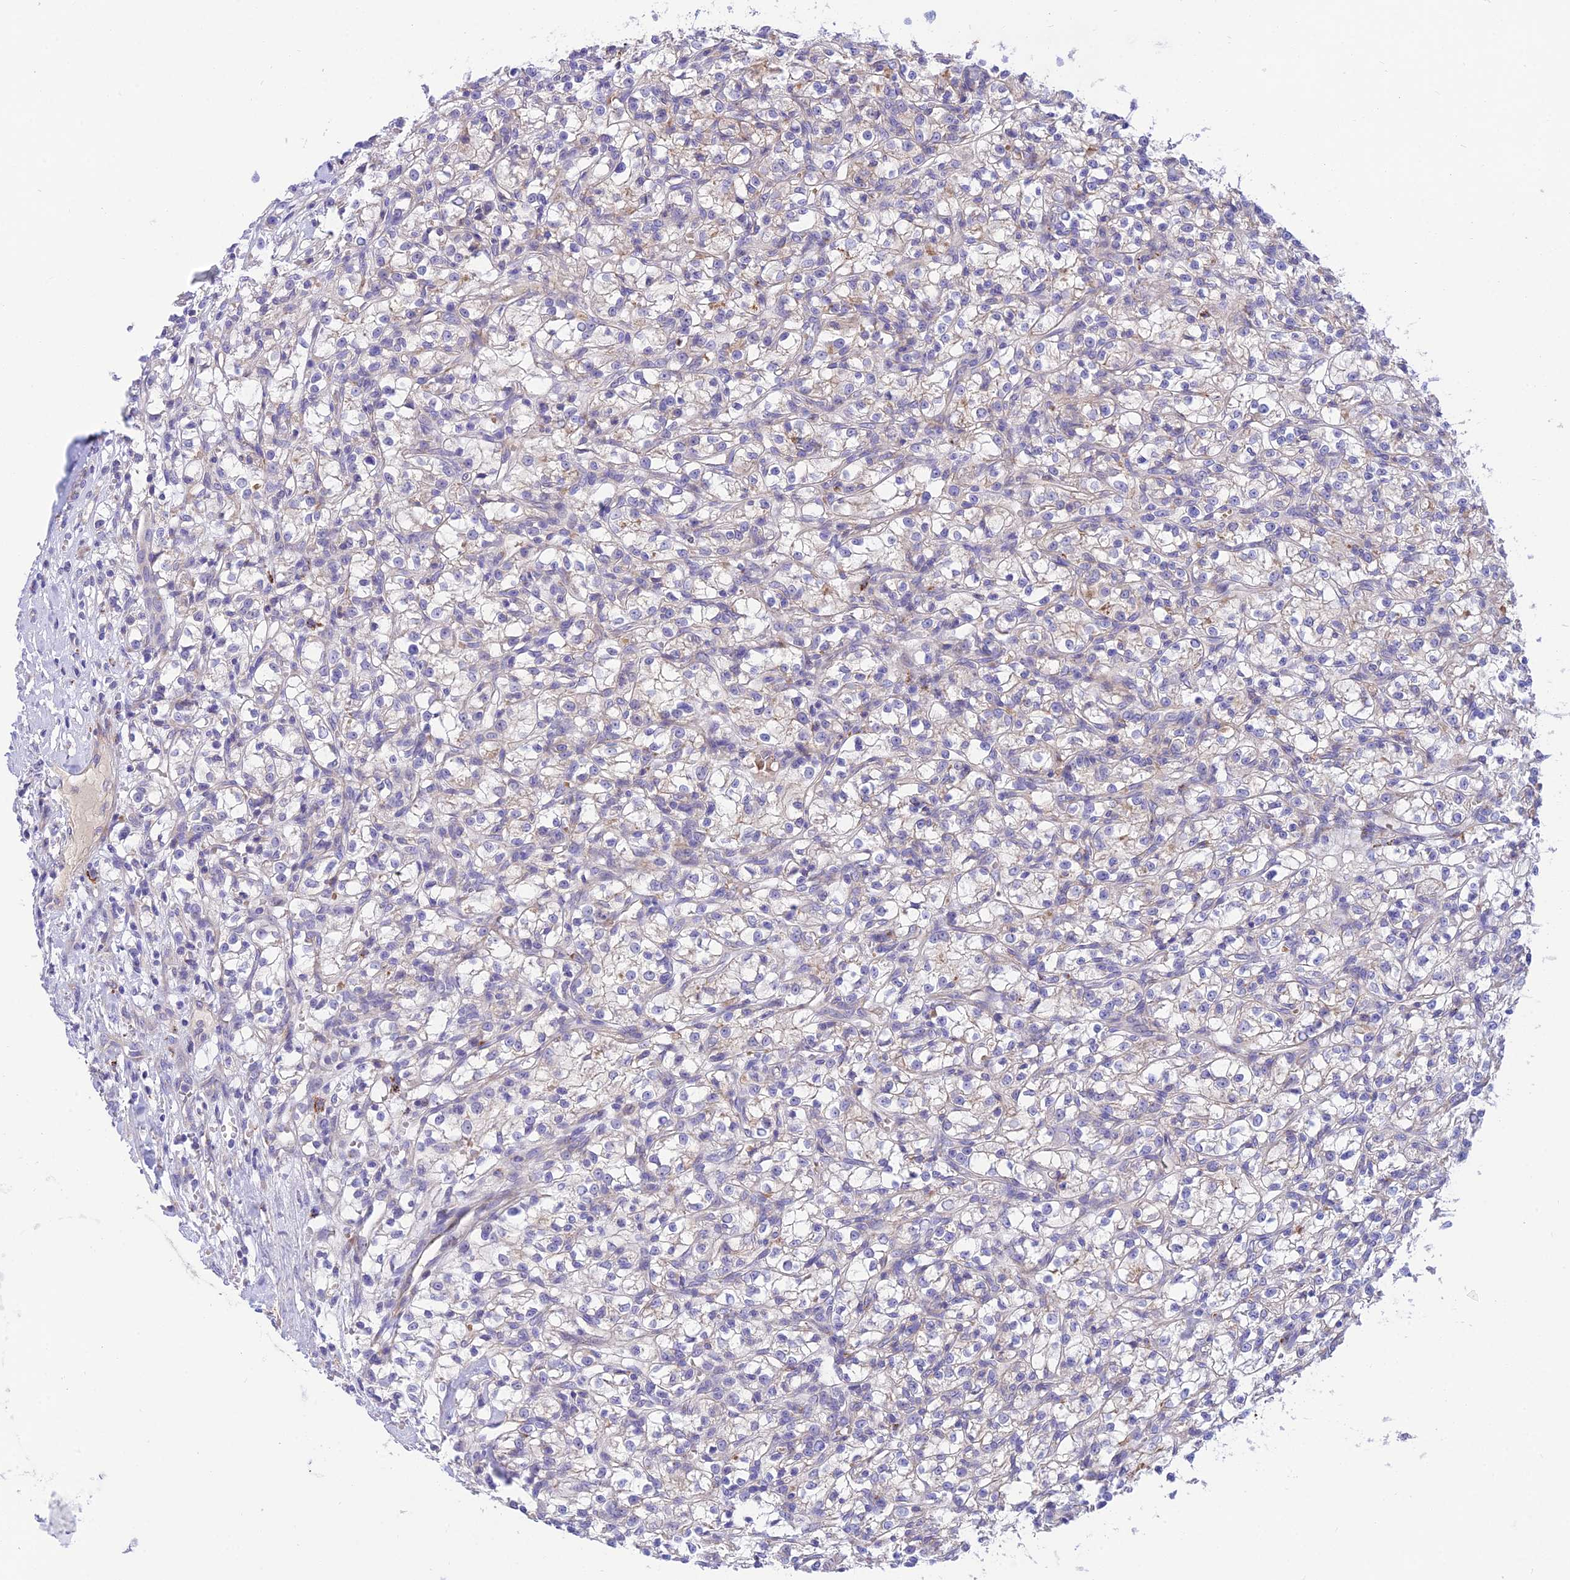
{"staining": {"intensity": "negative", "quantity": "none", "location": "none"}, "tissue": "renal cancer", "cell_type": "Tumor cells", "image_type": "cancer", "snomed": [{"axis": "morphology", "description": "Adenocarcinoma, NOS"}, {"axis": "topography", "description": "Kidney"}], "caption": "This is an IHC histopathology image of adenocarcinoma (renal). There is no staining in tumor cells.", "gene": "CCDC157", "patient": {"sex": "female", "age": 59}}